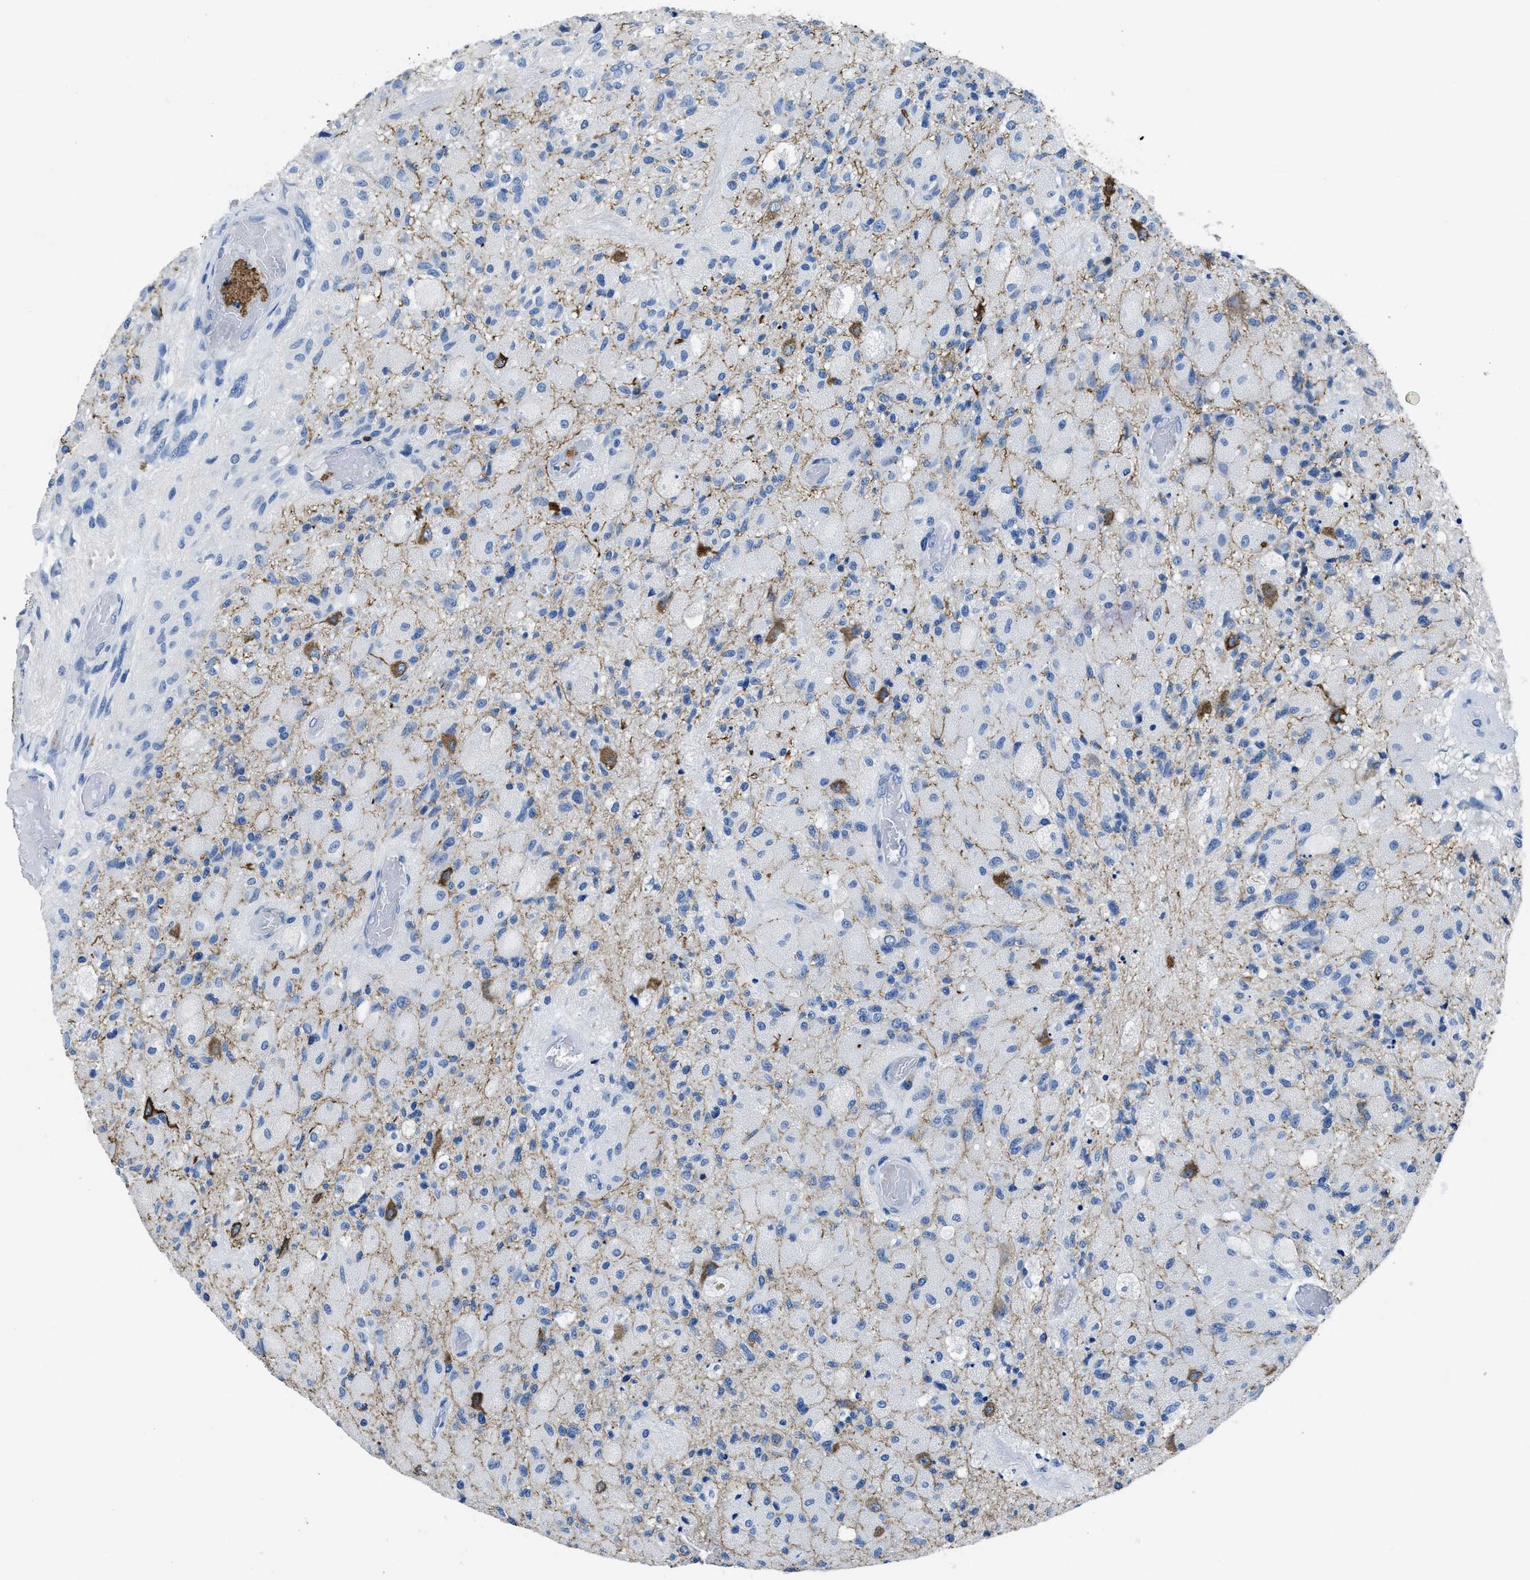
{"staining": {"intensity": "negative", "quantity": "none", "location": "none"}, "tissue": "glioma", "cell_type": "Tumor cells", "image_type": "cancer", "snomed": [{"axis": "morphology", "description": "Normal tissue, NOS"}, {"axis": "morphology", "description": "Glioma, malignant, High grade"}, {"axis": "topography", "description": "Cerebral cortex"}], "caption": "This is a image of IHC staining of glioma, which shows no staining in tumor cells.", "gene": "ITGA3", "patient": {"sex": "male", "age": 77}}